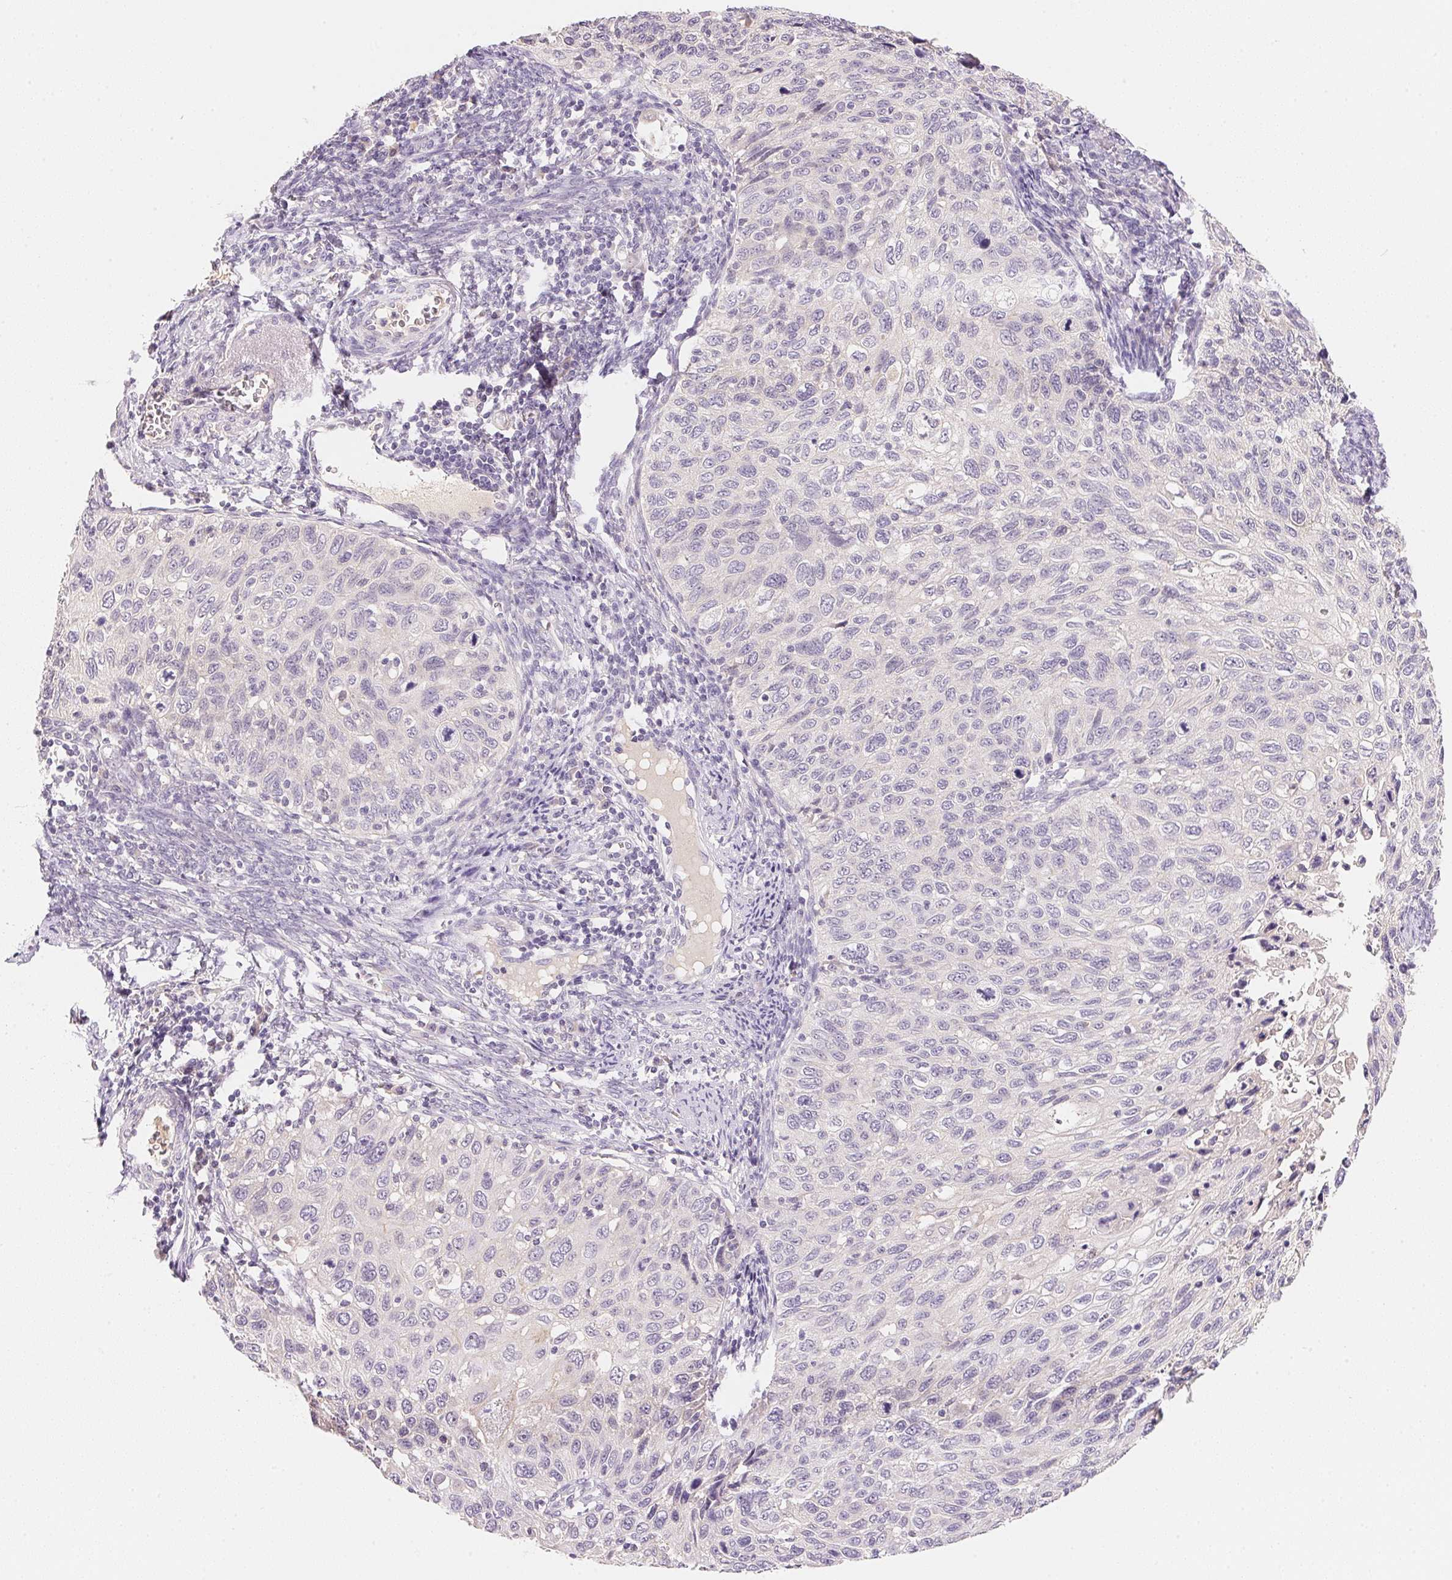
{"staining": {"intensity": "negative", "quantity": "none", "location": "none"}, "tissue": "cervical cancer", "cell_type": "Tumor cells", "image_type": "cancer", "snomed": [{"axis": "morphology", "description": "Squamous cell carcinoma, NOS"}, {"axis": "topography", "description": "Cervix"}], "caption": "A photomicrograph of human squamous cell carcinoma (cervical) is negative for staining in tumor cells.", "gene": "MCOLN3", "patient": {"sex": "female", "age": 70}}